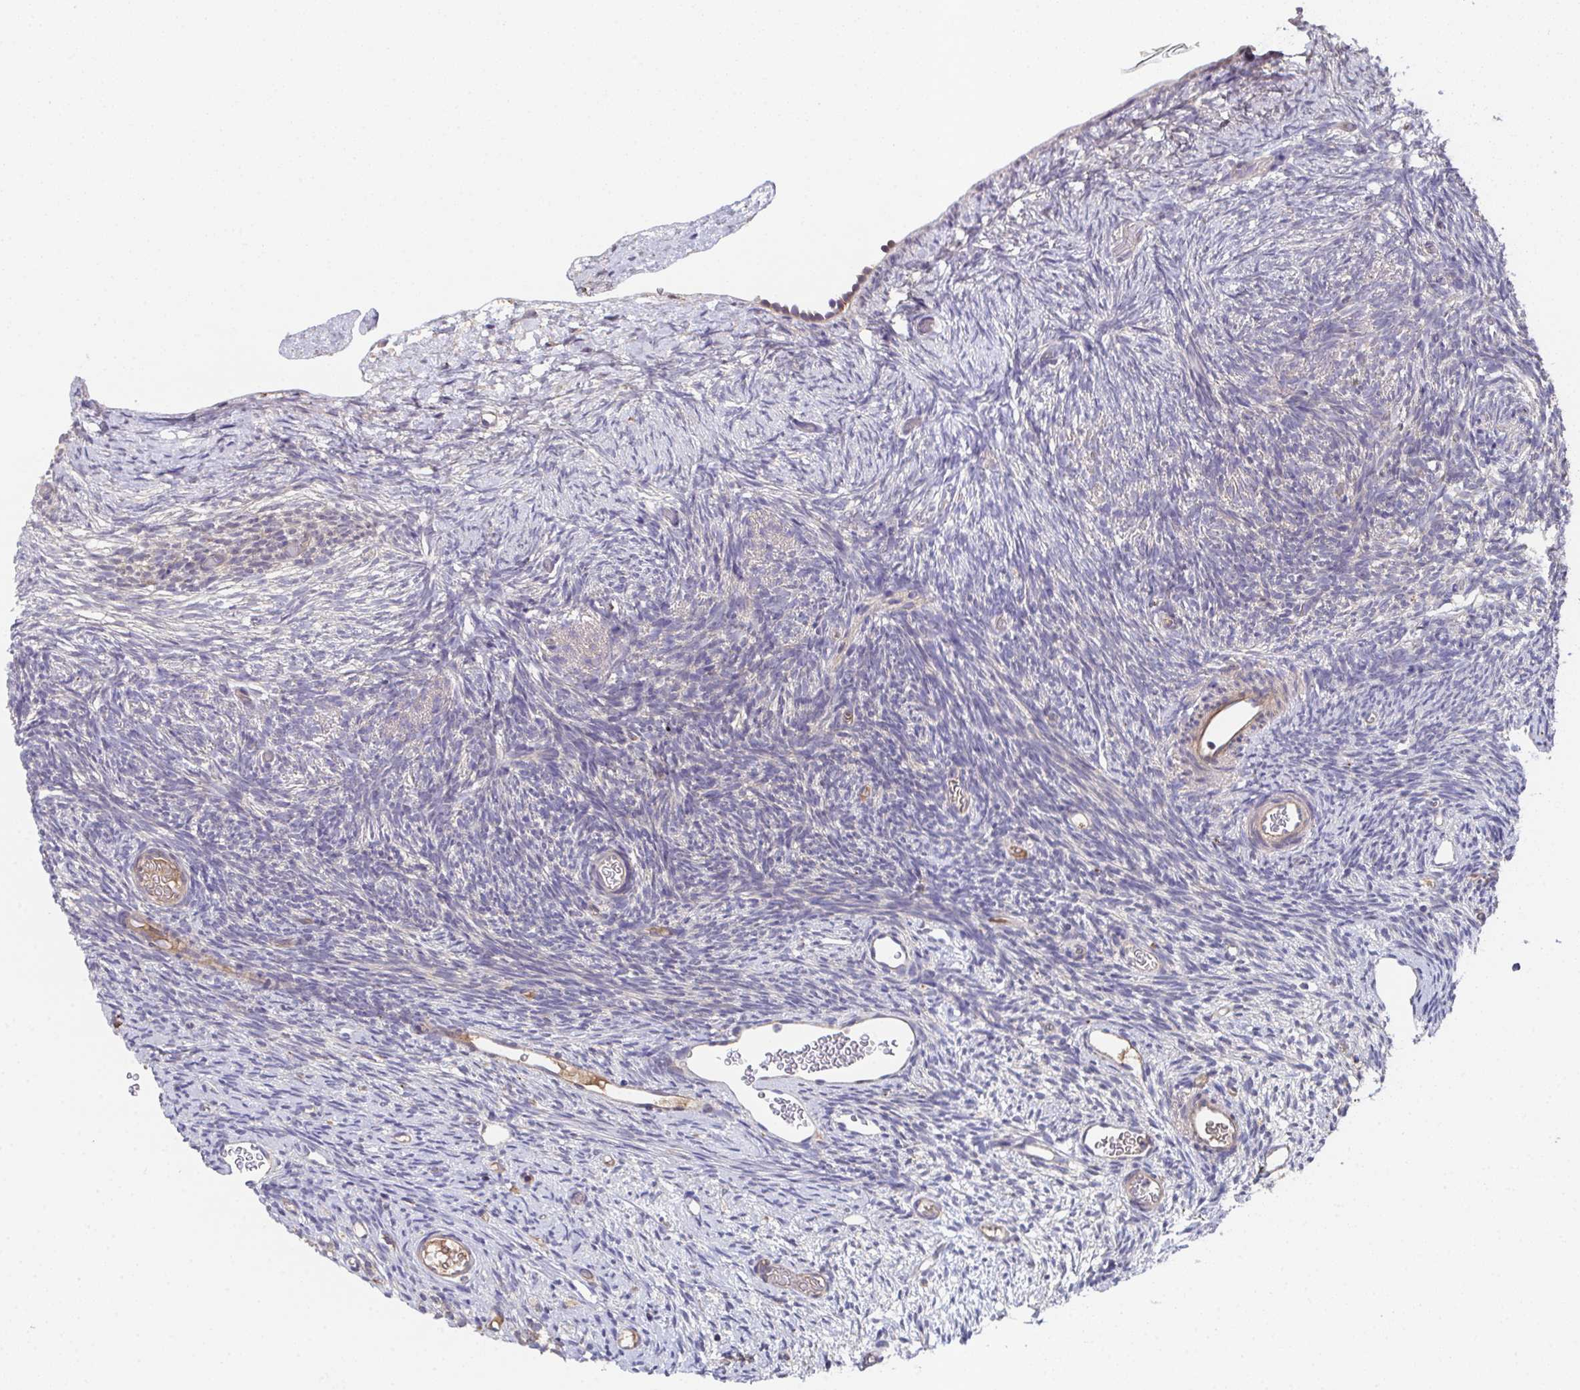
{"staining": {"intensity": "moderate", "quantity": ">75%", "location": "cytoplasmic/membranous"}, "tissue": "ovary", "cell_type": "Follicle cells", "image_type": "normal", "snomed": [{"axis": "morphology", "description": "Normal tissue, NOS"}, {"axis": "topography", "description": "Ovary"}], "caption": "A histopathology image of ovary stained for a protein displays moderate cytoplasmic/membranous brown staining in follicle cells.", "gene": "MT", "patient": {"sex": "female", "age": 39}}